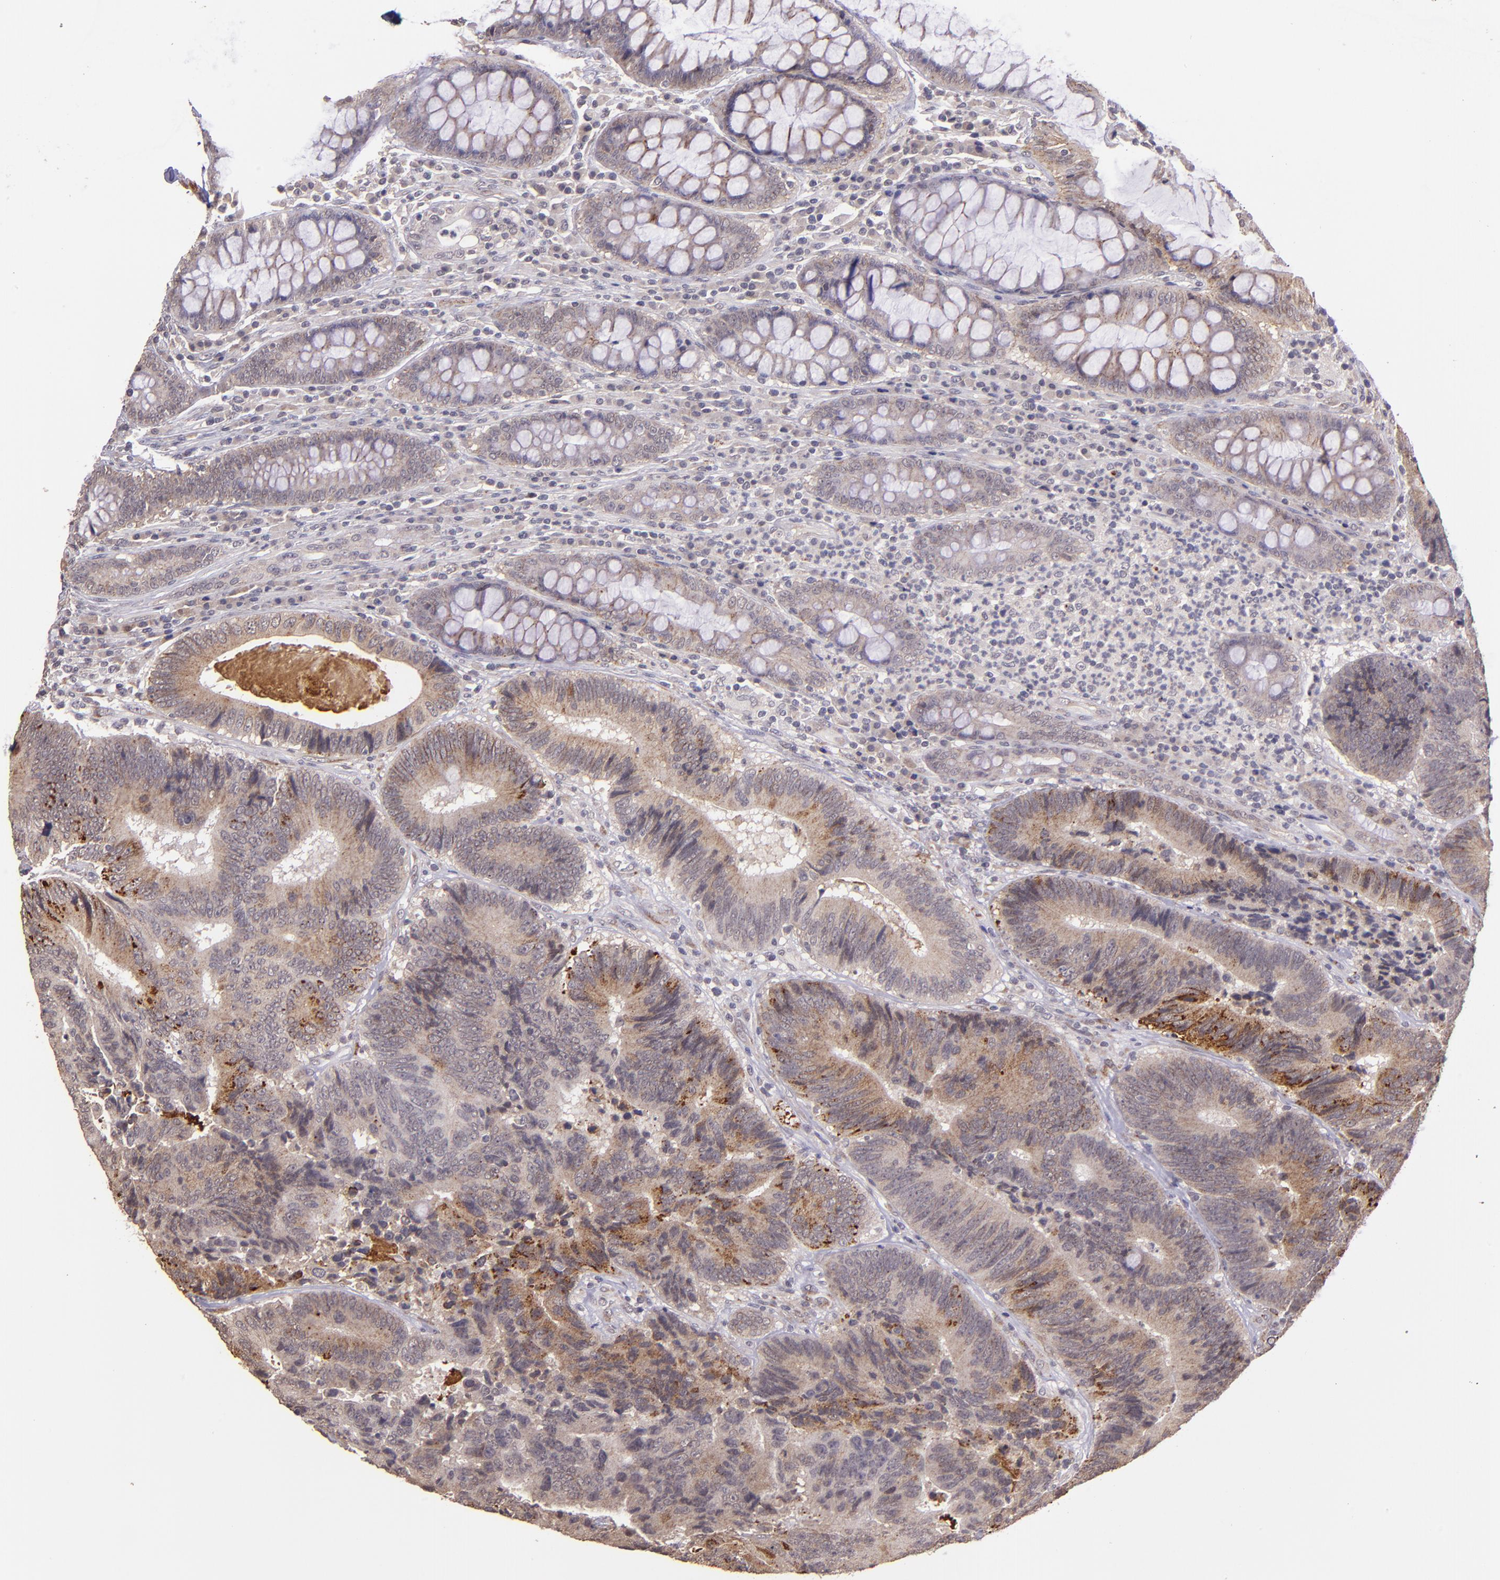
{"staining": {"intensity": "moderate", "quantity": ">75%", "location": "cytoplasmic/membranous"}, "tissue": "colorectal cancer", "cell_type": "Tumor cells", "image_type": "cancer", "snomed": [{"axis": "morphology", "description": "Normal tissue, NOS"}, {"axis": "morphology", "description": "Adenocarcinoma, NOS"}, {"axis": "topography", "description": "Colon"}], "caption": "Human adenocarcinoma (colorectal) stained with a protein marker displays moderate staining in tumor cells.", "gene": "TAF7L", "patient": {"sex": "female", "age": 78}}